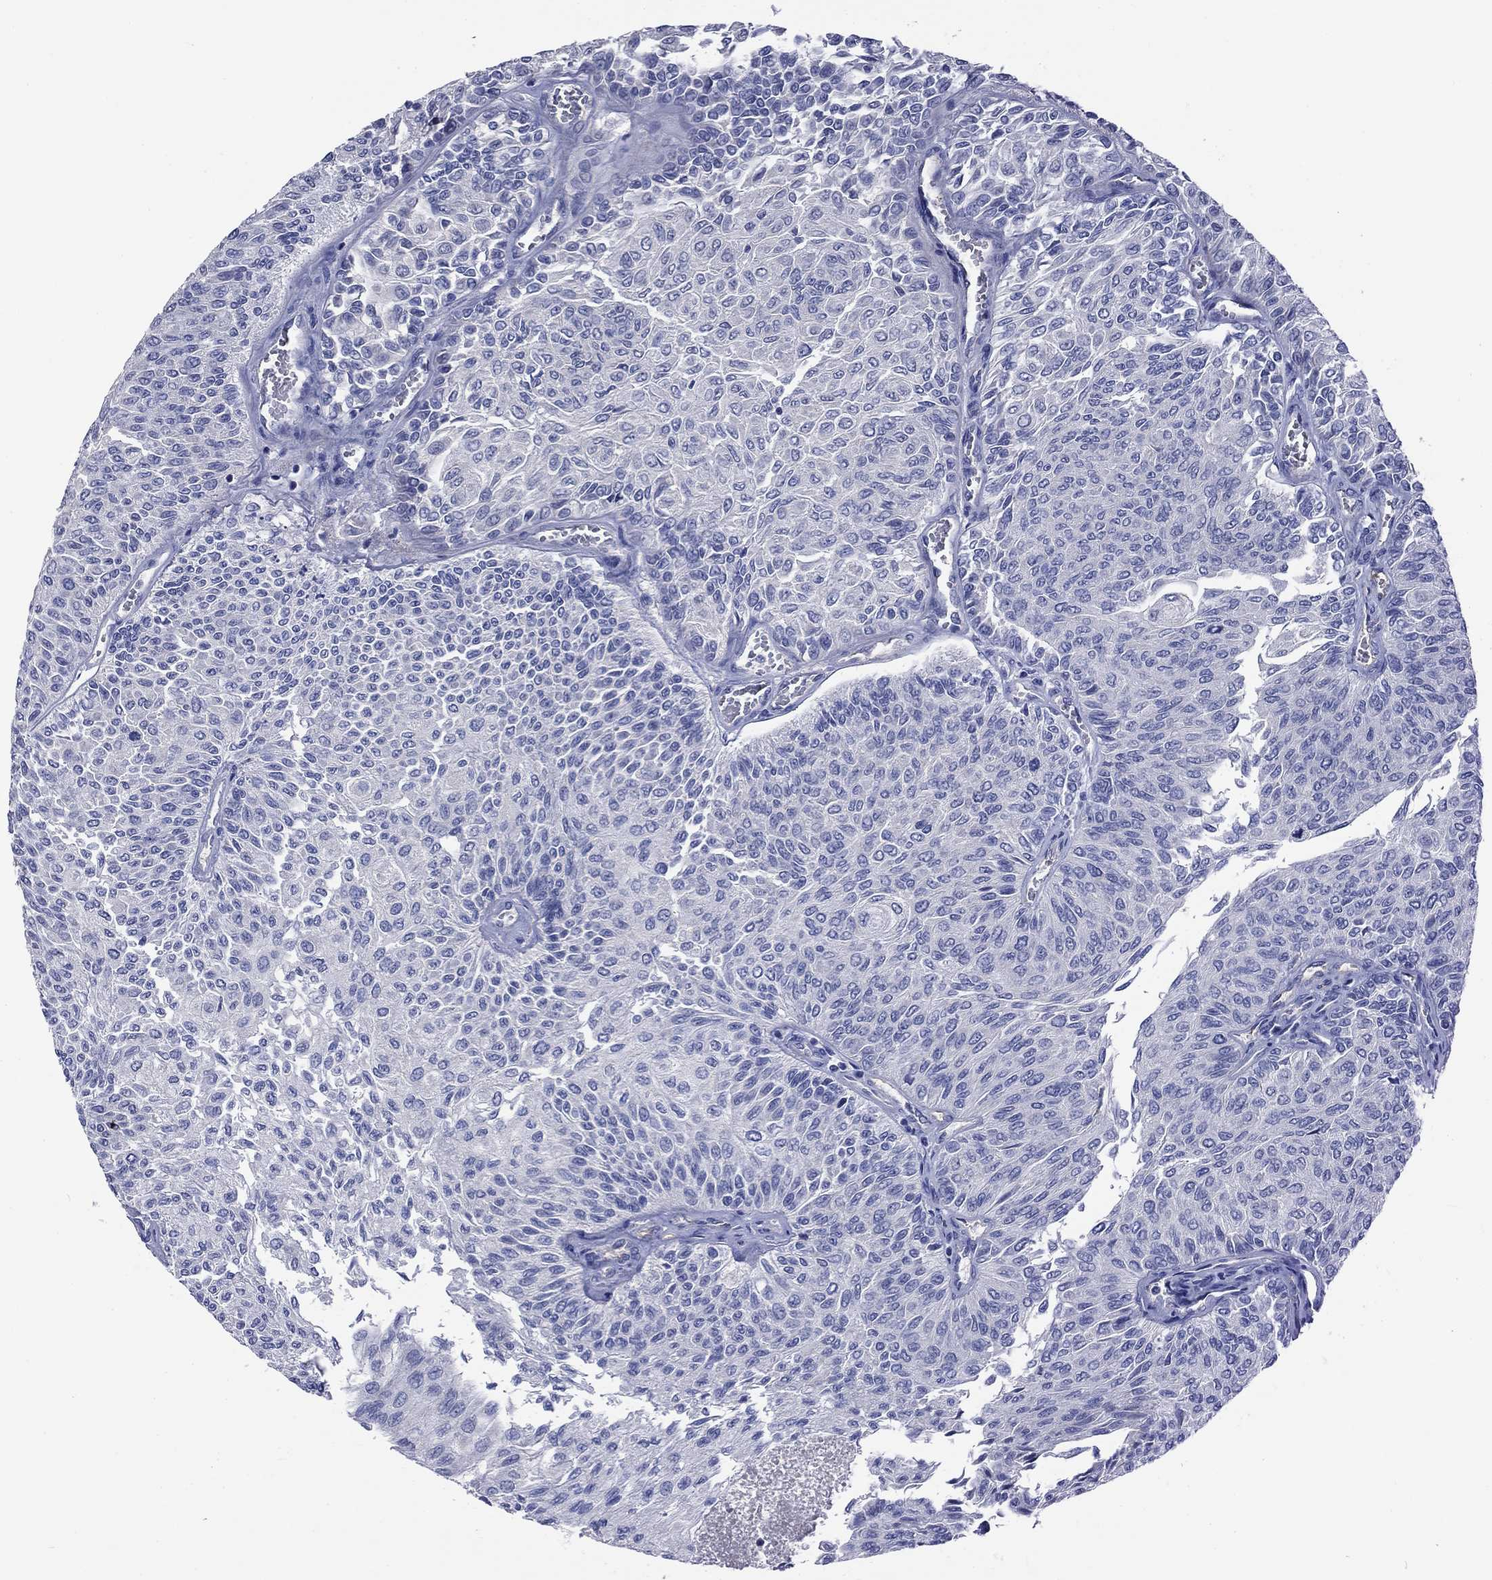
{"staining": {"intensity": "negative", "quantity": "none", "location": "none"}, "tissue": "urothelial cancer", "cell_type": "Tumor cells", "image_type": "cancer", "snomed": [{"axis": "morphology", "description": "Urothelial carcinoma, Low grade"}, {"axis": "topography", "description": "Ureter, NOS"}, {"axis": "topography", "description": "Urinary bladder"}], "caption": "The photomicrograph shows no staining of tumor cells in urothelial cancer. (Immunohistochemistry (ihc), brightfield microscopy, high magnification).", "gene": "CNDP1", "patient": {"sex": "male", "age": 78}}